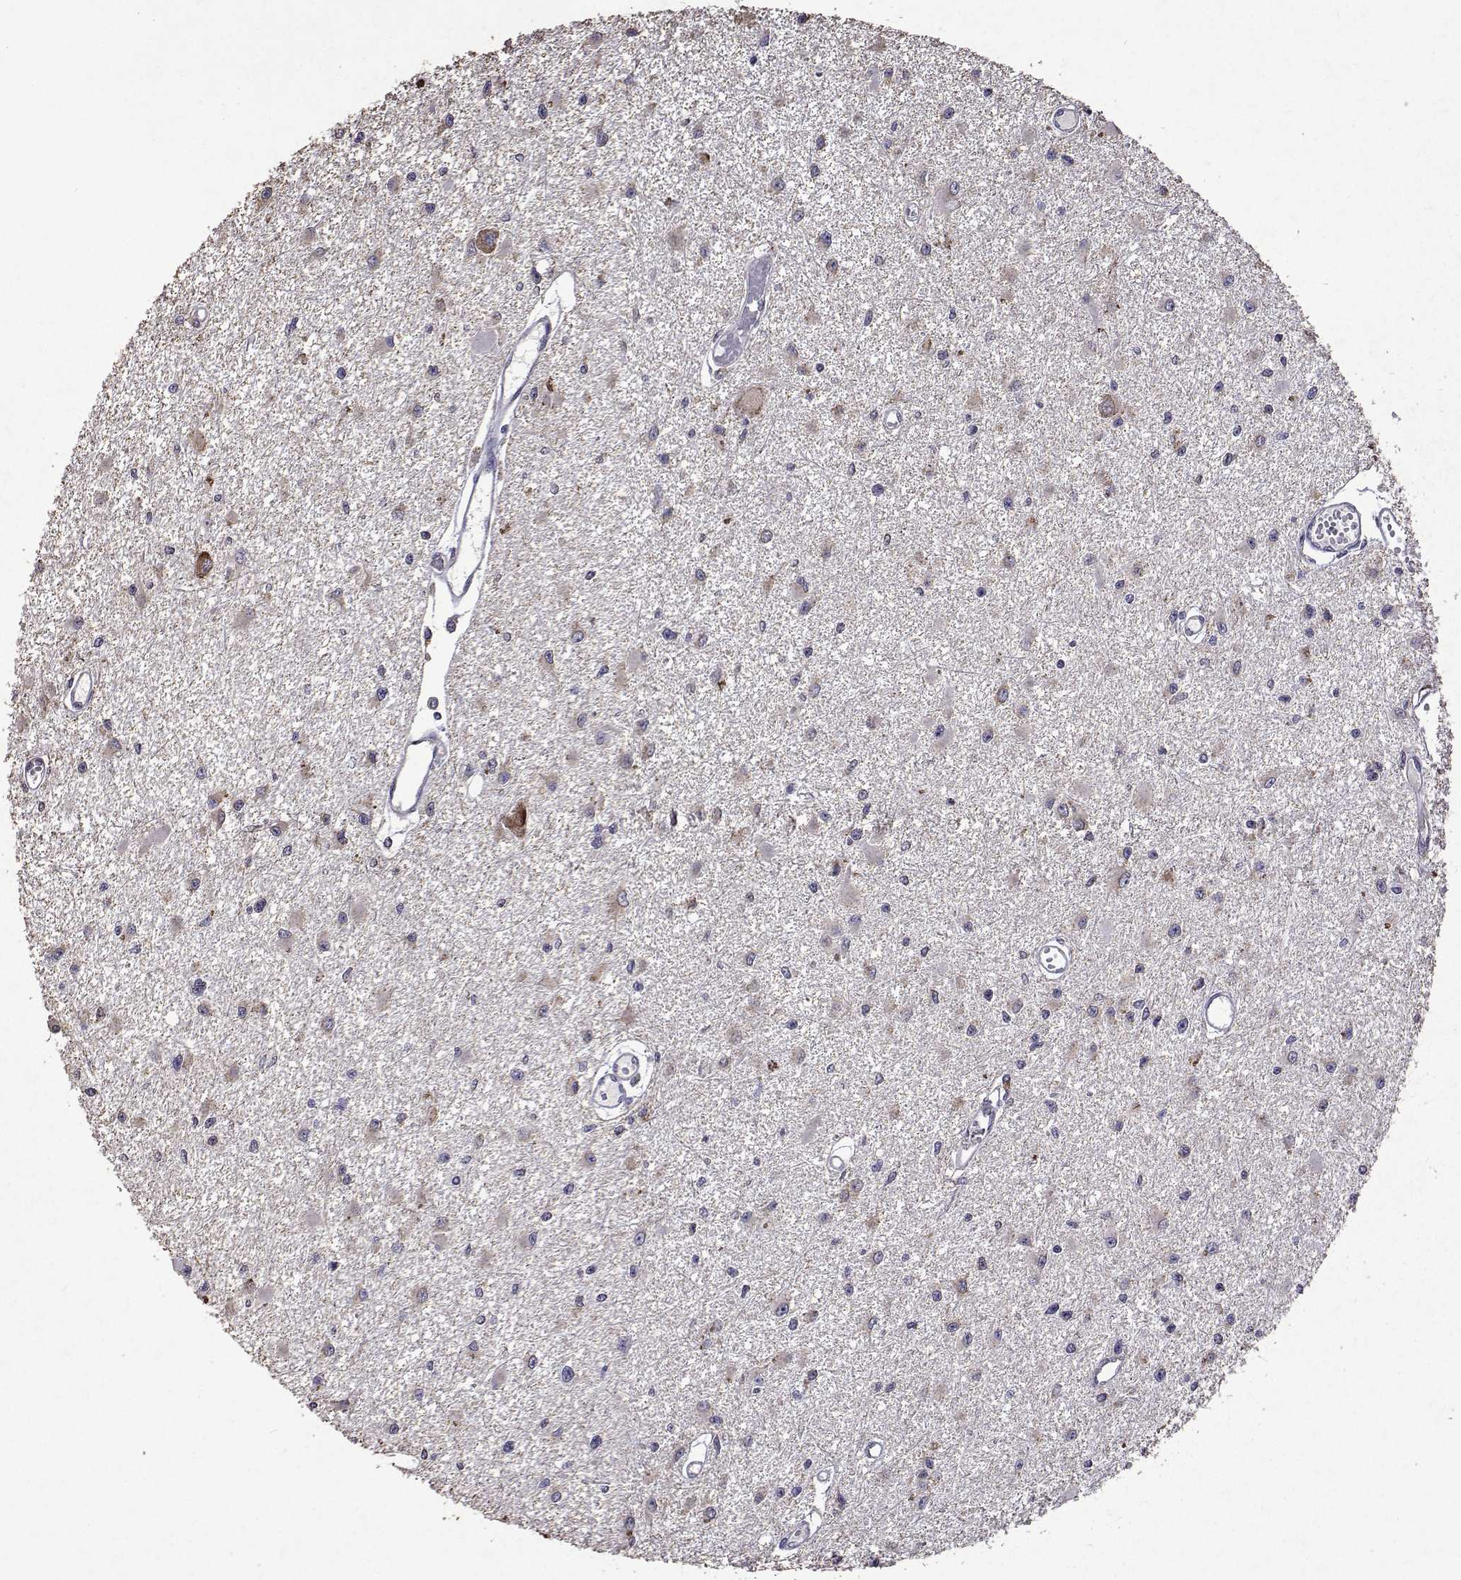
{"staining": {"intensity": "weak", "quantity": ">75%", "location": "cytoplasmic/membranous"}, "tissue": "glioma", "cell_type": "Tumor cells", "image_type": "cancer", "snomed": [{"axis": "morphology", "description": "Glioma, malignant, High grade"}, {"axis": "topography", "description": "Brain"}], "caption": "Tumor cells show weak cytoplasmic/membranous expression in approximately >75% of cells in malignant glioma (high-grade). (brown staining indicates protein expression, while blue staining denotes nuclei).", "gene": "TARBP2", "patient": {"sex": "male", "age": 54}}